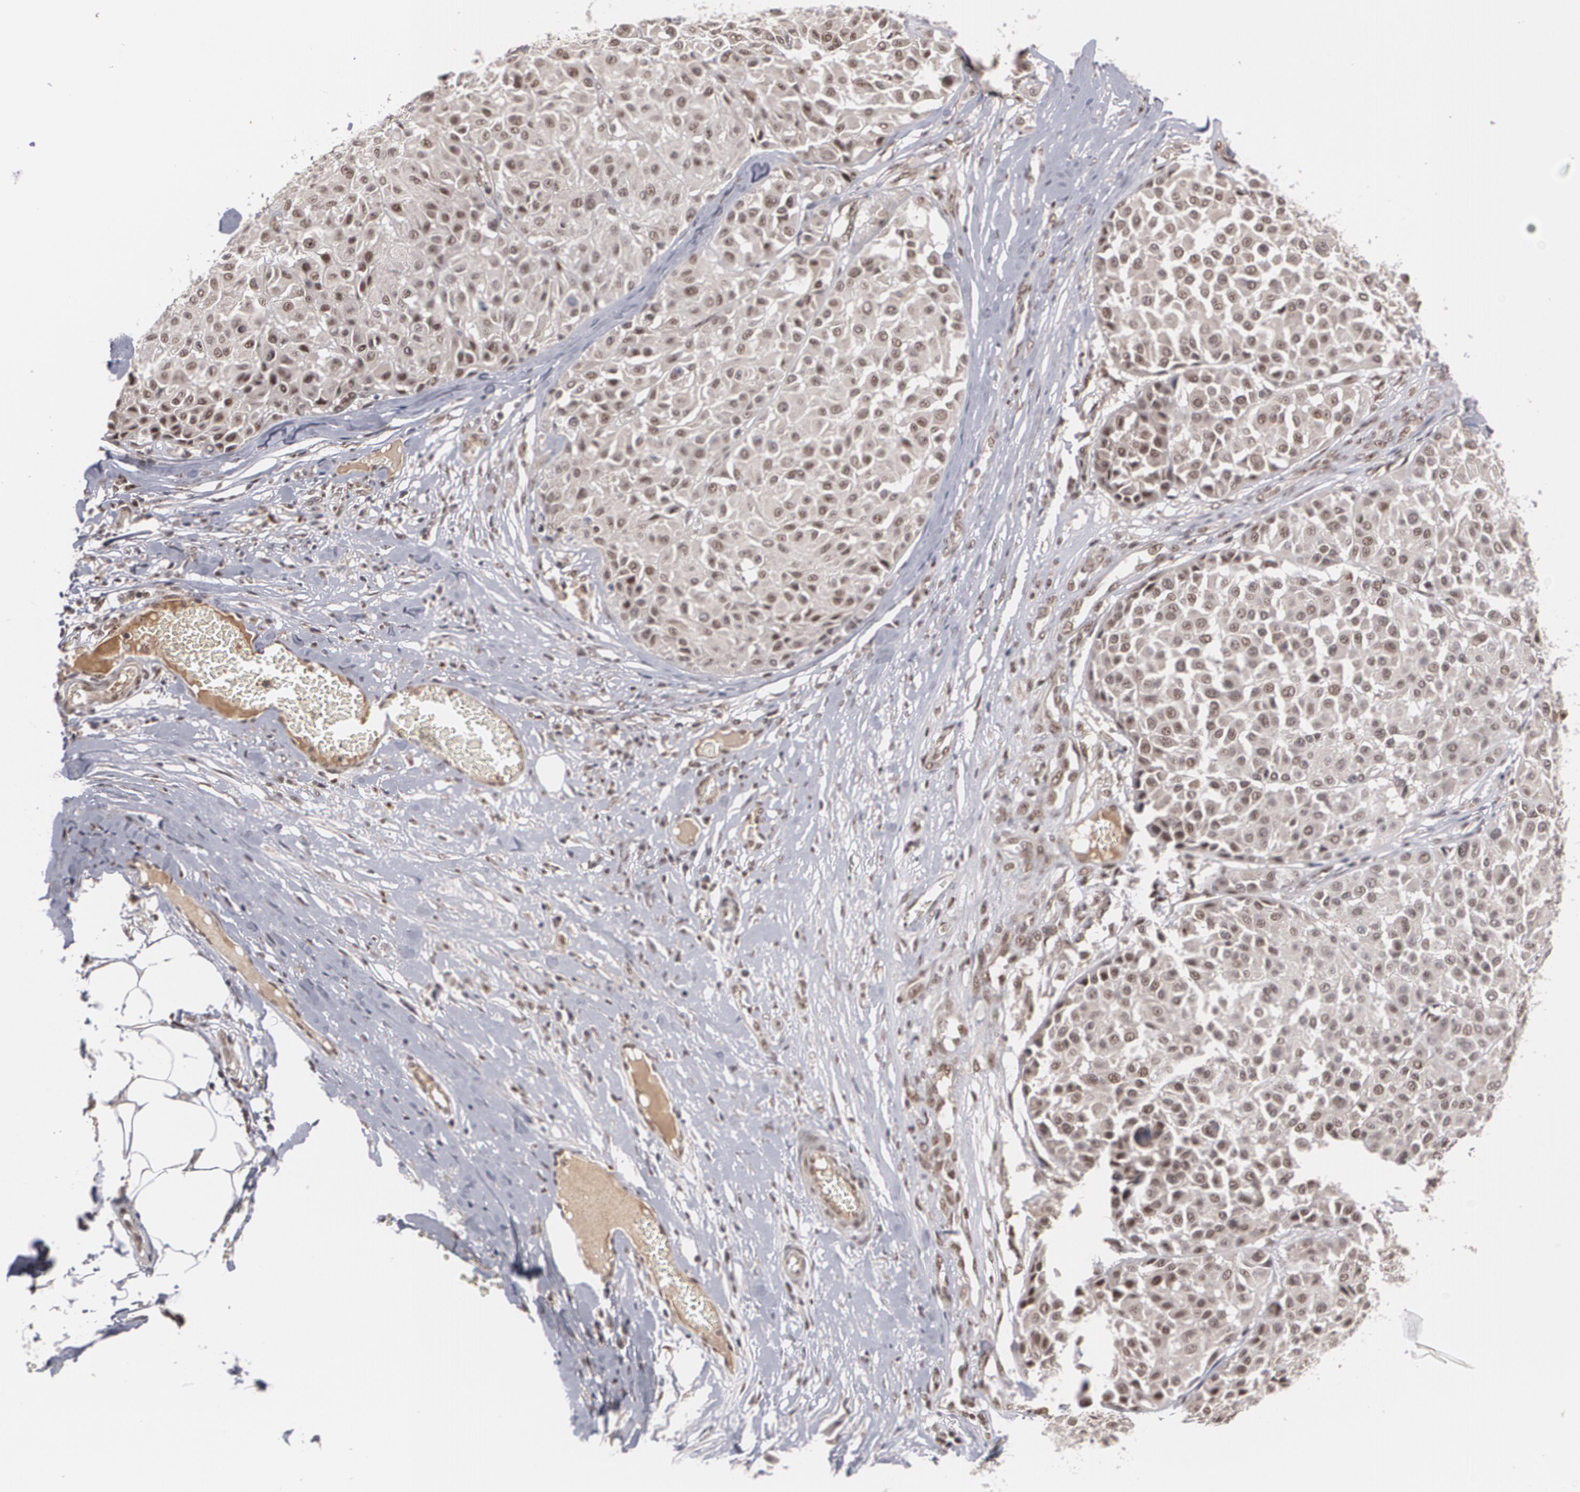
{"staining": {"intensity": "moderate", "quantity": "25%-75%", "location": "nuclear"}, "tissue": "melanoma", "cell_type": "Tumor cells", "image_type": "cancer", "snomed": [{"axis": "morphology", "description": "Malignant melanoma, Metastatic site"}, {"axis": "topography", "description": "Soft tissue"}], "caption": "IHC of human malignant melanoma (metastatic site) displays medium levels of moderate nuclear expression in approximately 25%-75% of tumor cells. (DAB (3,3'-diaminobenzidine) IHC with brightfield microscopy, high magnification).", "gene": "ZNF234", "patient": {"sex": "male", "age": 41}}